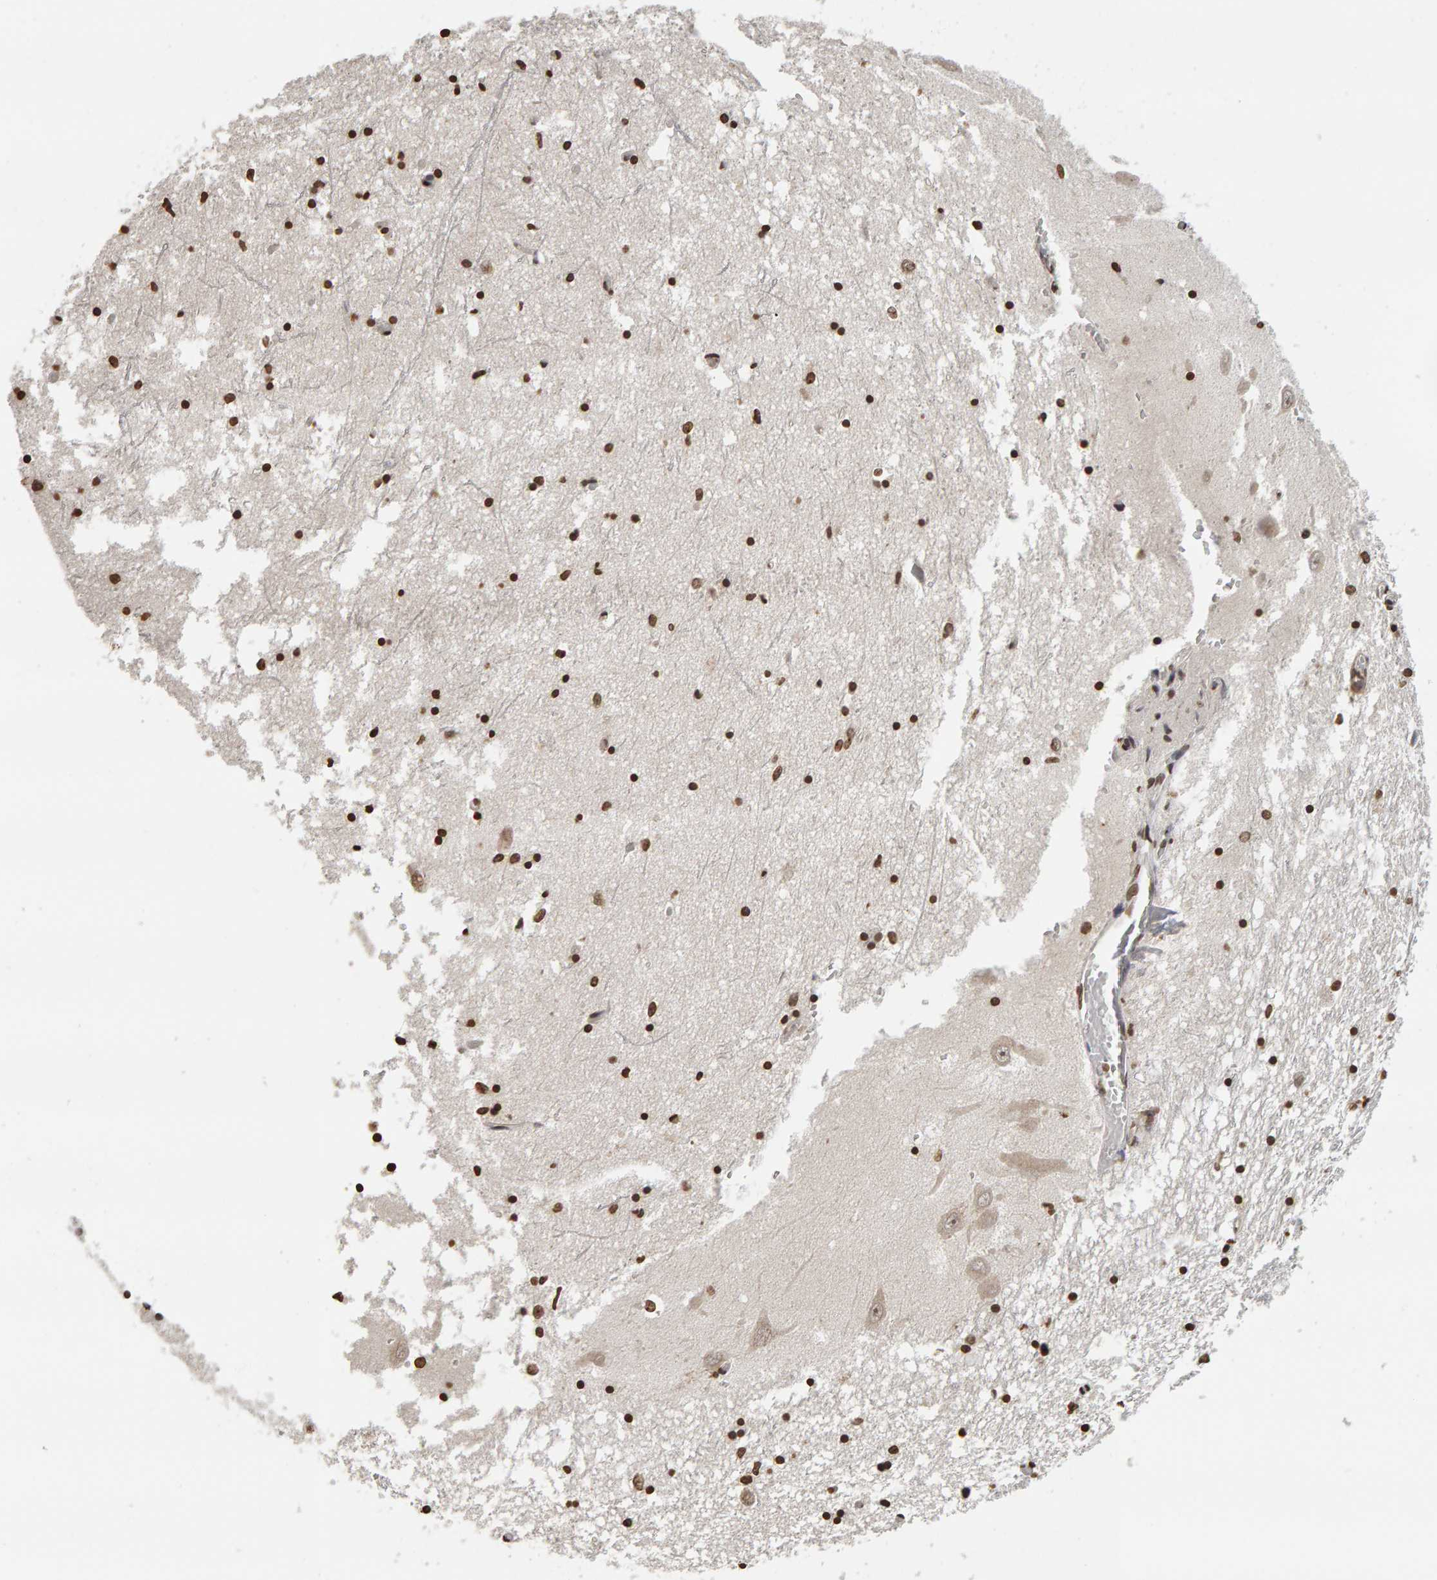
{"staining": {"intensity": "strong", "quantity": ">75%", "location": "nuclear"}, "tissue": "hippocampus", "cell_type": "Glial cells", "image_type": "normal", "snomed": [{"axis": "morphology", "description": "Normal tissue, NOS"}, {"axis": "topography", "description": "Hippocampus"}], "caption": "Brown immunohistochemical staining in unremarkable human hippocampus shows strong nuclear expression in about >75% of glial cells. (Brightfield microscopy of DAB IHC at high magnification).", "gene": "AFF4", "patient": {"sex": "male", "age": 70}}